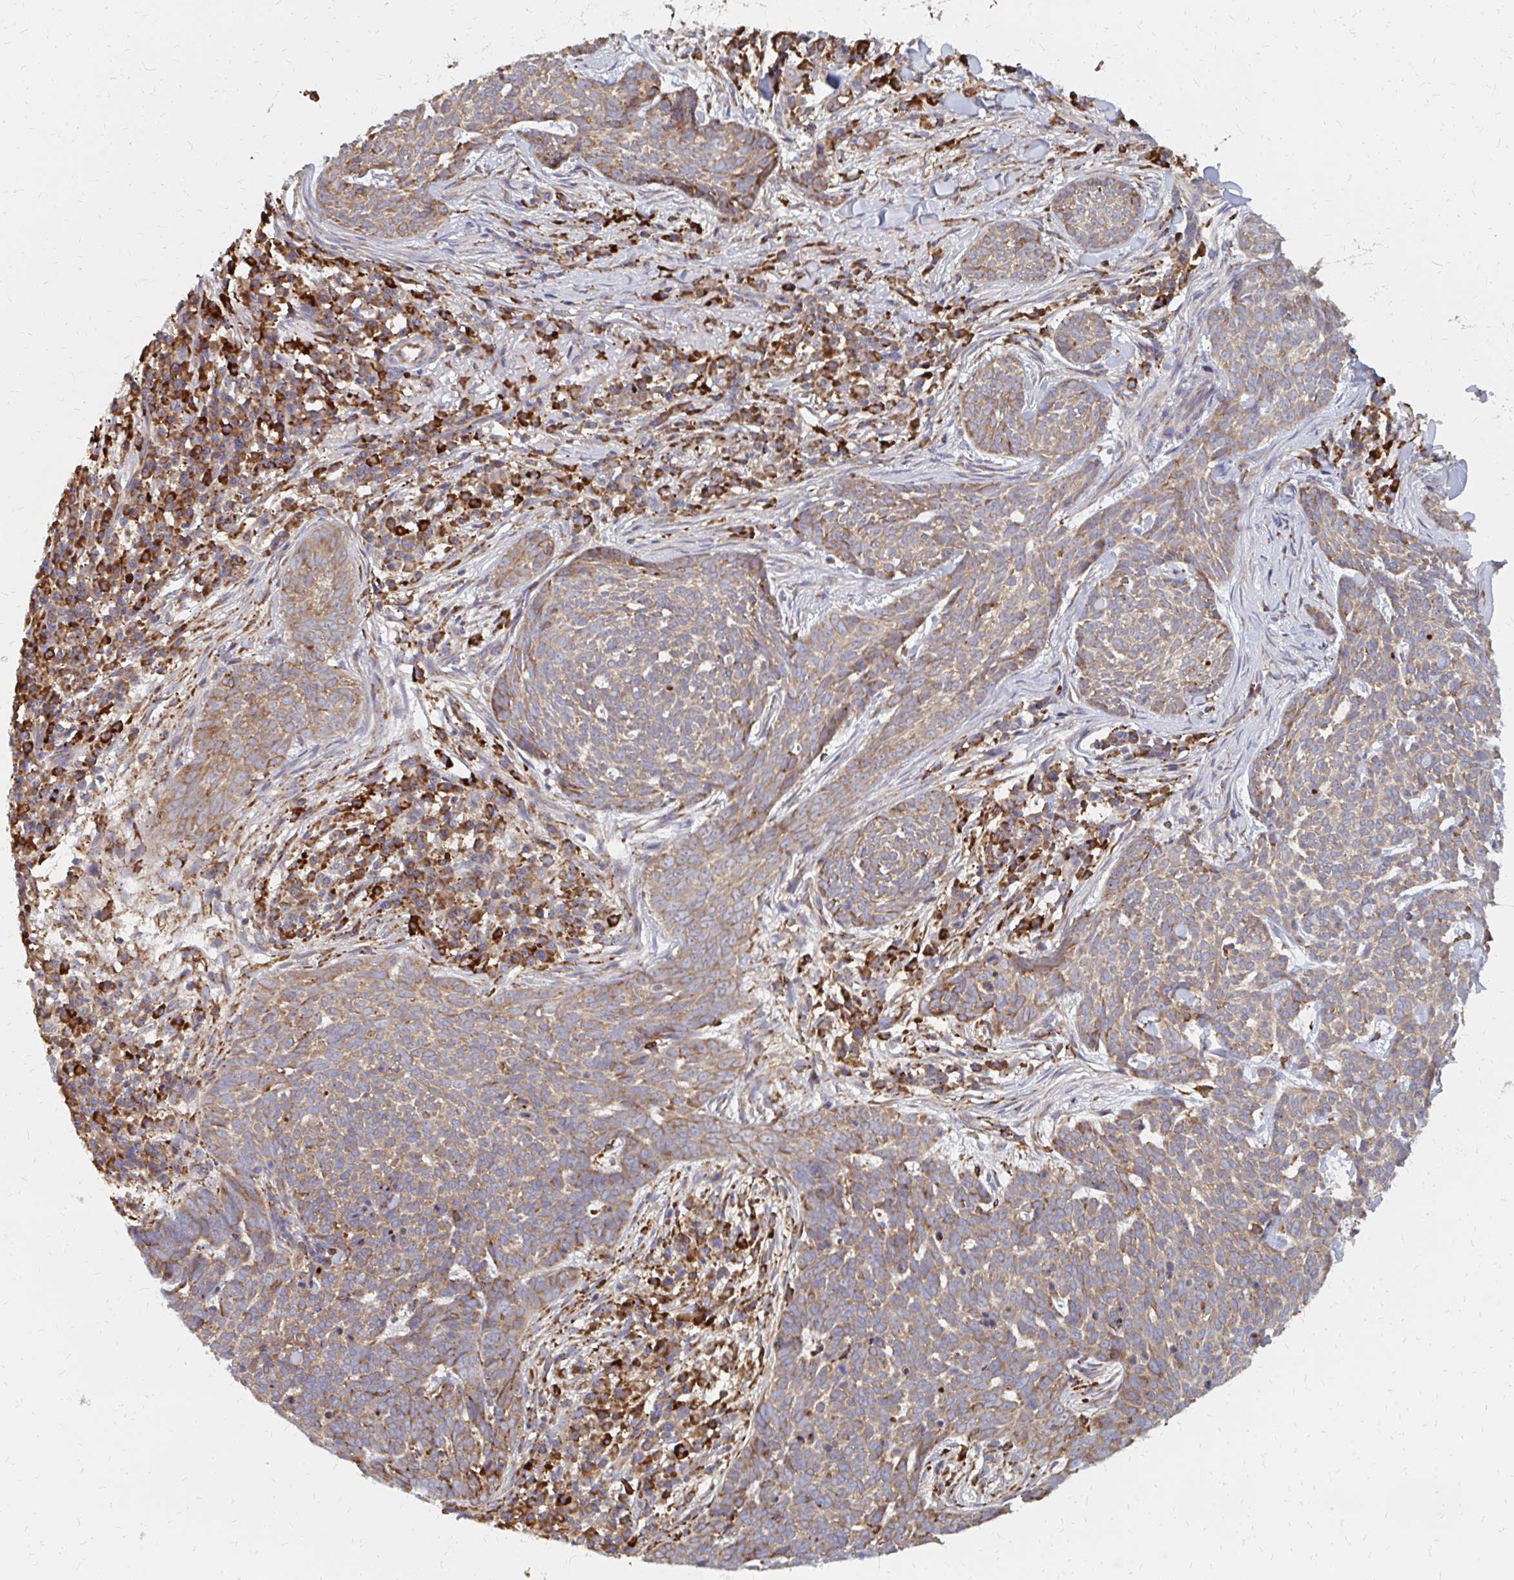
{"staining": {"intensity": "moderate", "quantity": ">75%", "location": "cytoplasmic/membranous"}, "tissue": "skin cancer", "cell_type": "Tumor cells", "image_type": "cancer", "snomed": [{"axis": "morphology", "description": "Basal cell carcinoma"}, {"axis": "topography", "description": "Skin"}], "caption": "Skin cancer stained with DAB (3,3'-diaminobenzidine) immunohistochemistry (IHC) displays medium levels of moderate cytoplasmic/membranous positivity in approximately >75% of tumor cells.", "gene": "PPP1R13L", "patient": {"sex": "female", "age": 93}}